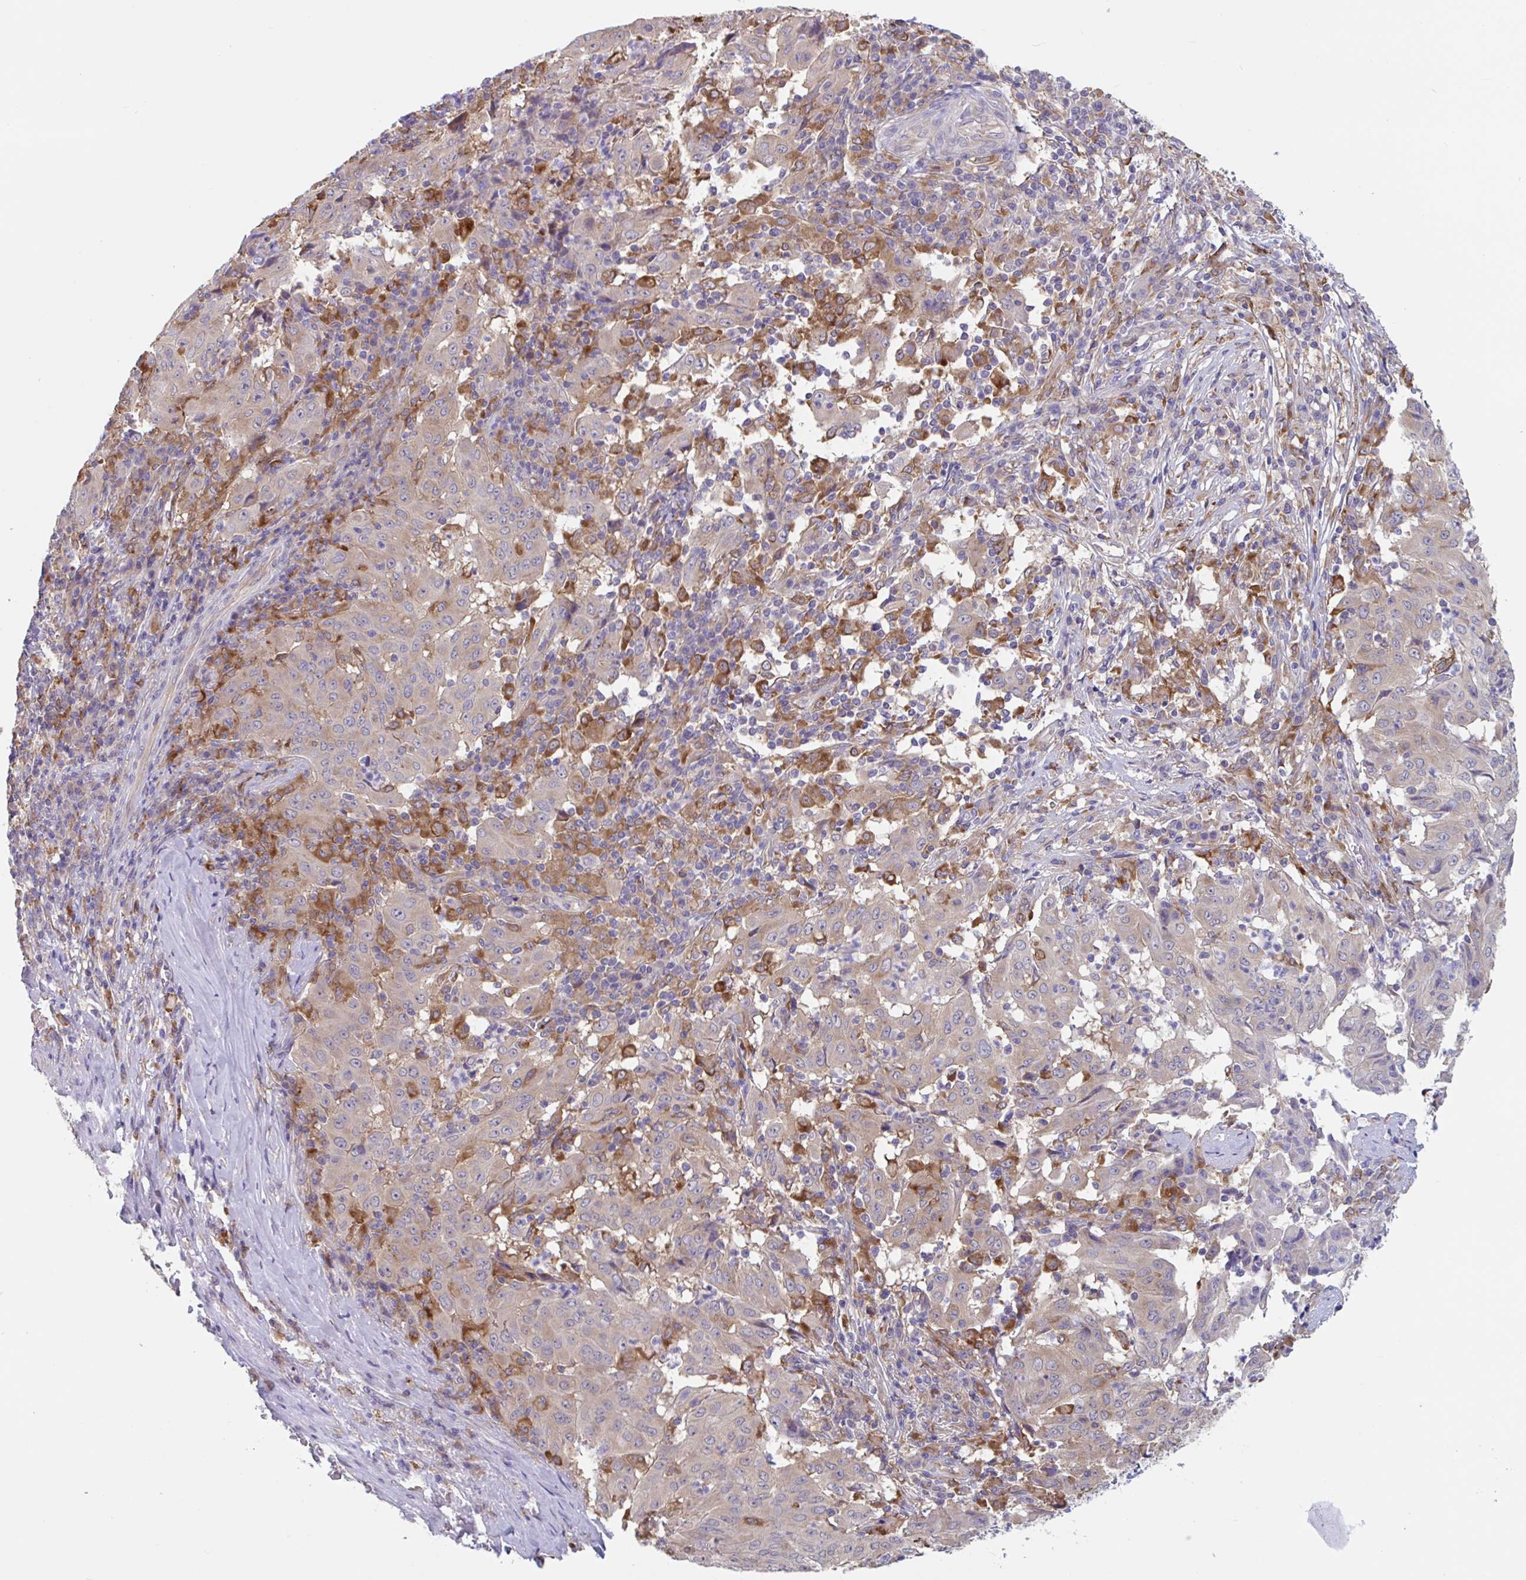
{"staining": {"intensity": "negative", "quantity": "none", "location": "none"}, "tissue": "pancreatic cancer", "cell_type": "Tumor cells", "image_type": "cancer", "snomed": [{"axis": "morphology", "description": "Adenocarcinoma, NOS"}, {"axis": "topography", "description": "Pancreas"}], "caption": "Immunohistochemical staining of human pancreatic adenocarcinoma reveals no significant positivity in tumor cells.", "gene": "SNX8", "patient": {"sex": "male", "age": 63}}